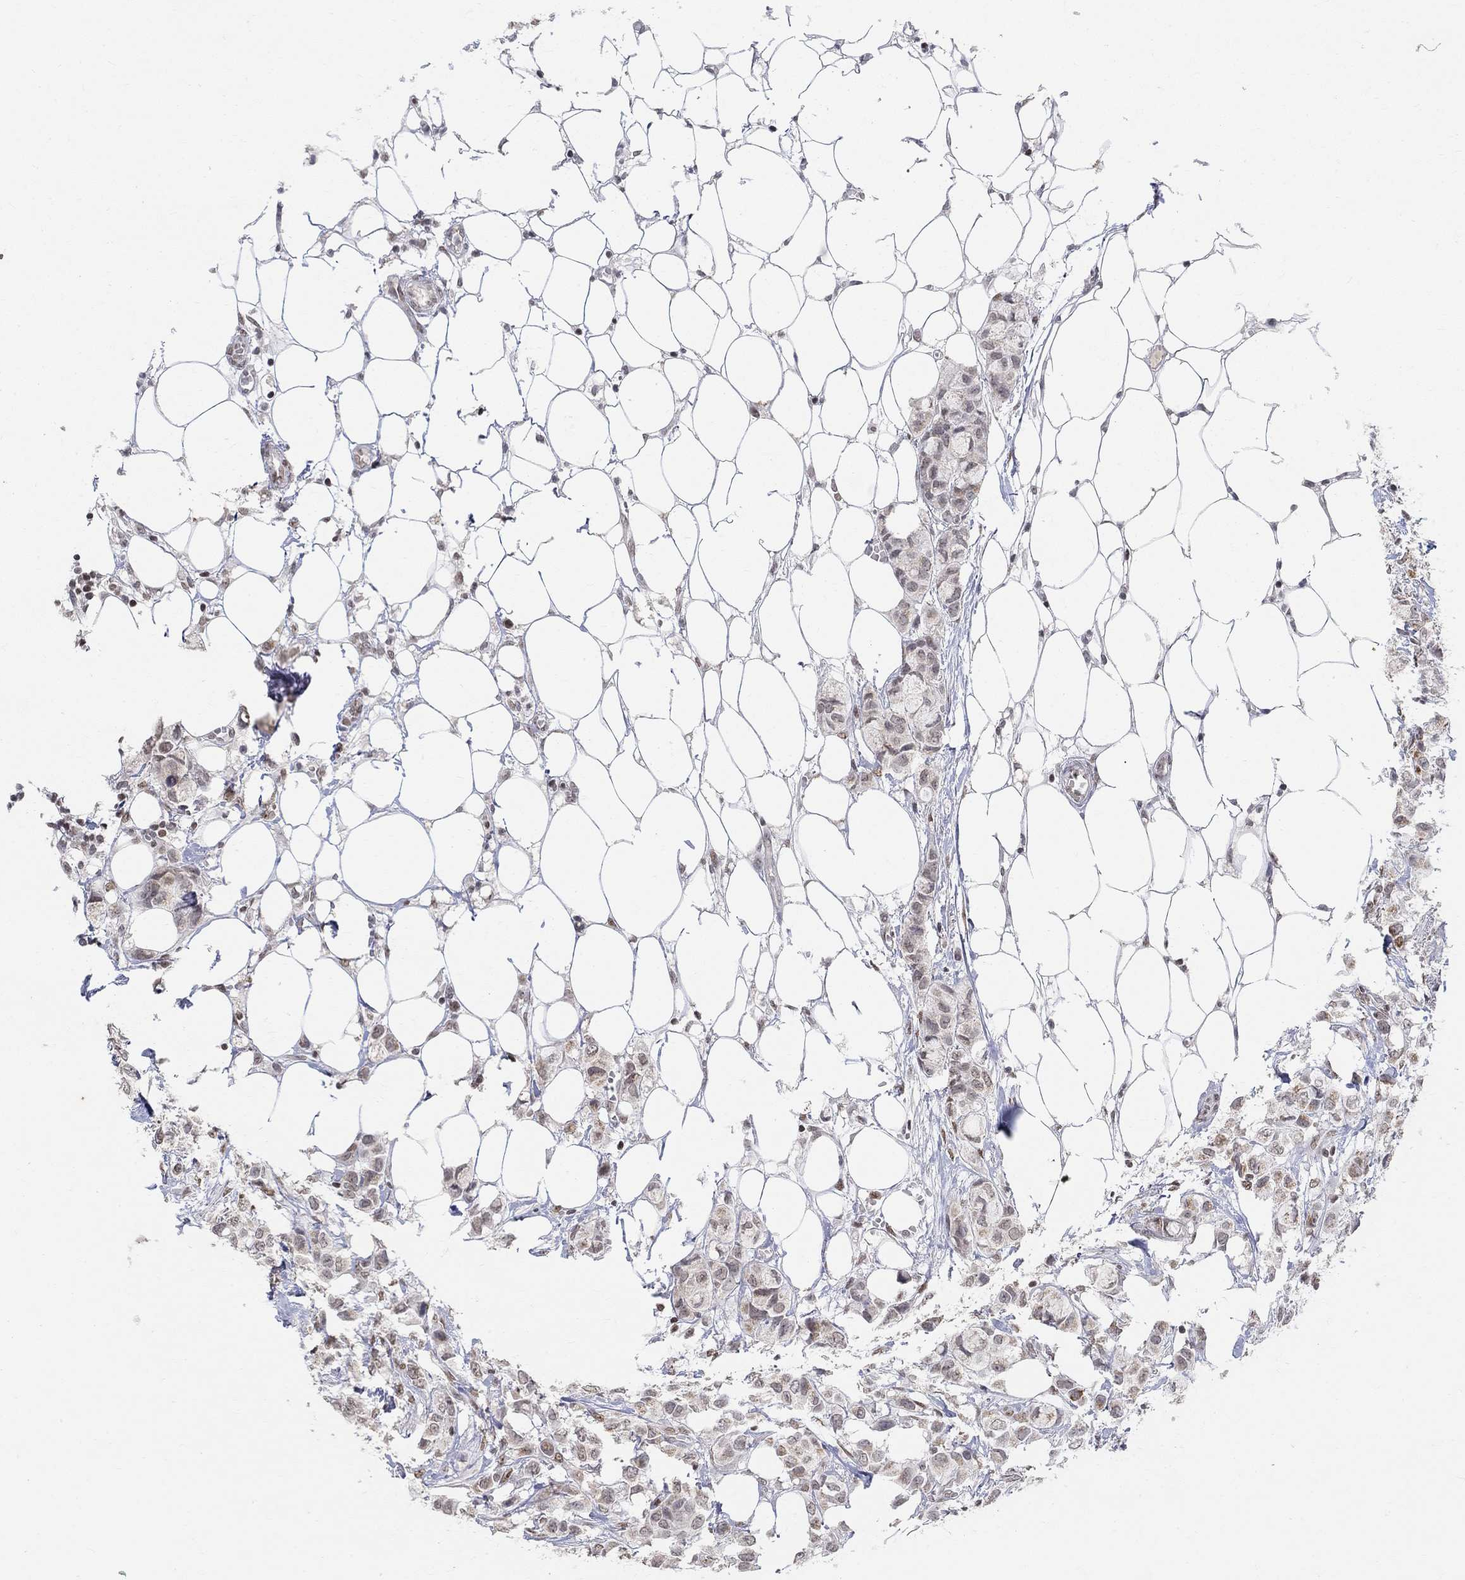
{"staining": {"intensity": "negative", "quantity": "none", "location": "none"}, "tissue": "breast cancer", "cell_type": "Tumor cells", "image_type": "cancer", "snomed": [{"axis": "morphology", "description": "Duct carcinoma"}, {"axis": "topography", "description": "Breast"}], "caption": "IHC photomicrograph of neoplastic tissue: human breast cancer (infiltrating ductal carcinoma) stained with DAB (3,3'-diaminobenzidine) displays no significant protein staining in tumor cells.", "gene": "KLF12", "patient": {"sex": "female", "age": 85}}